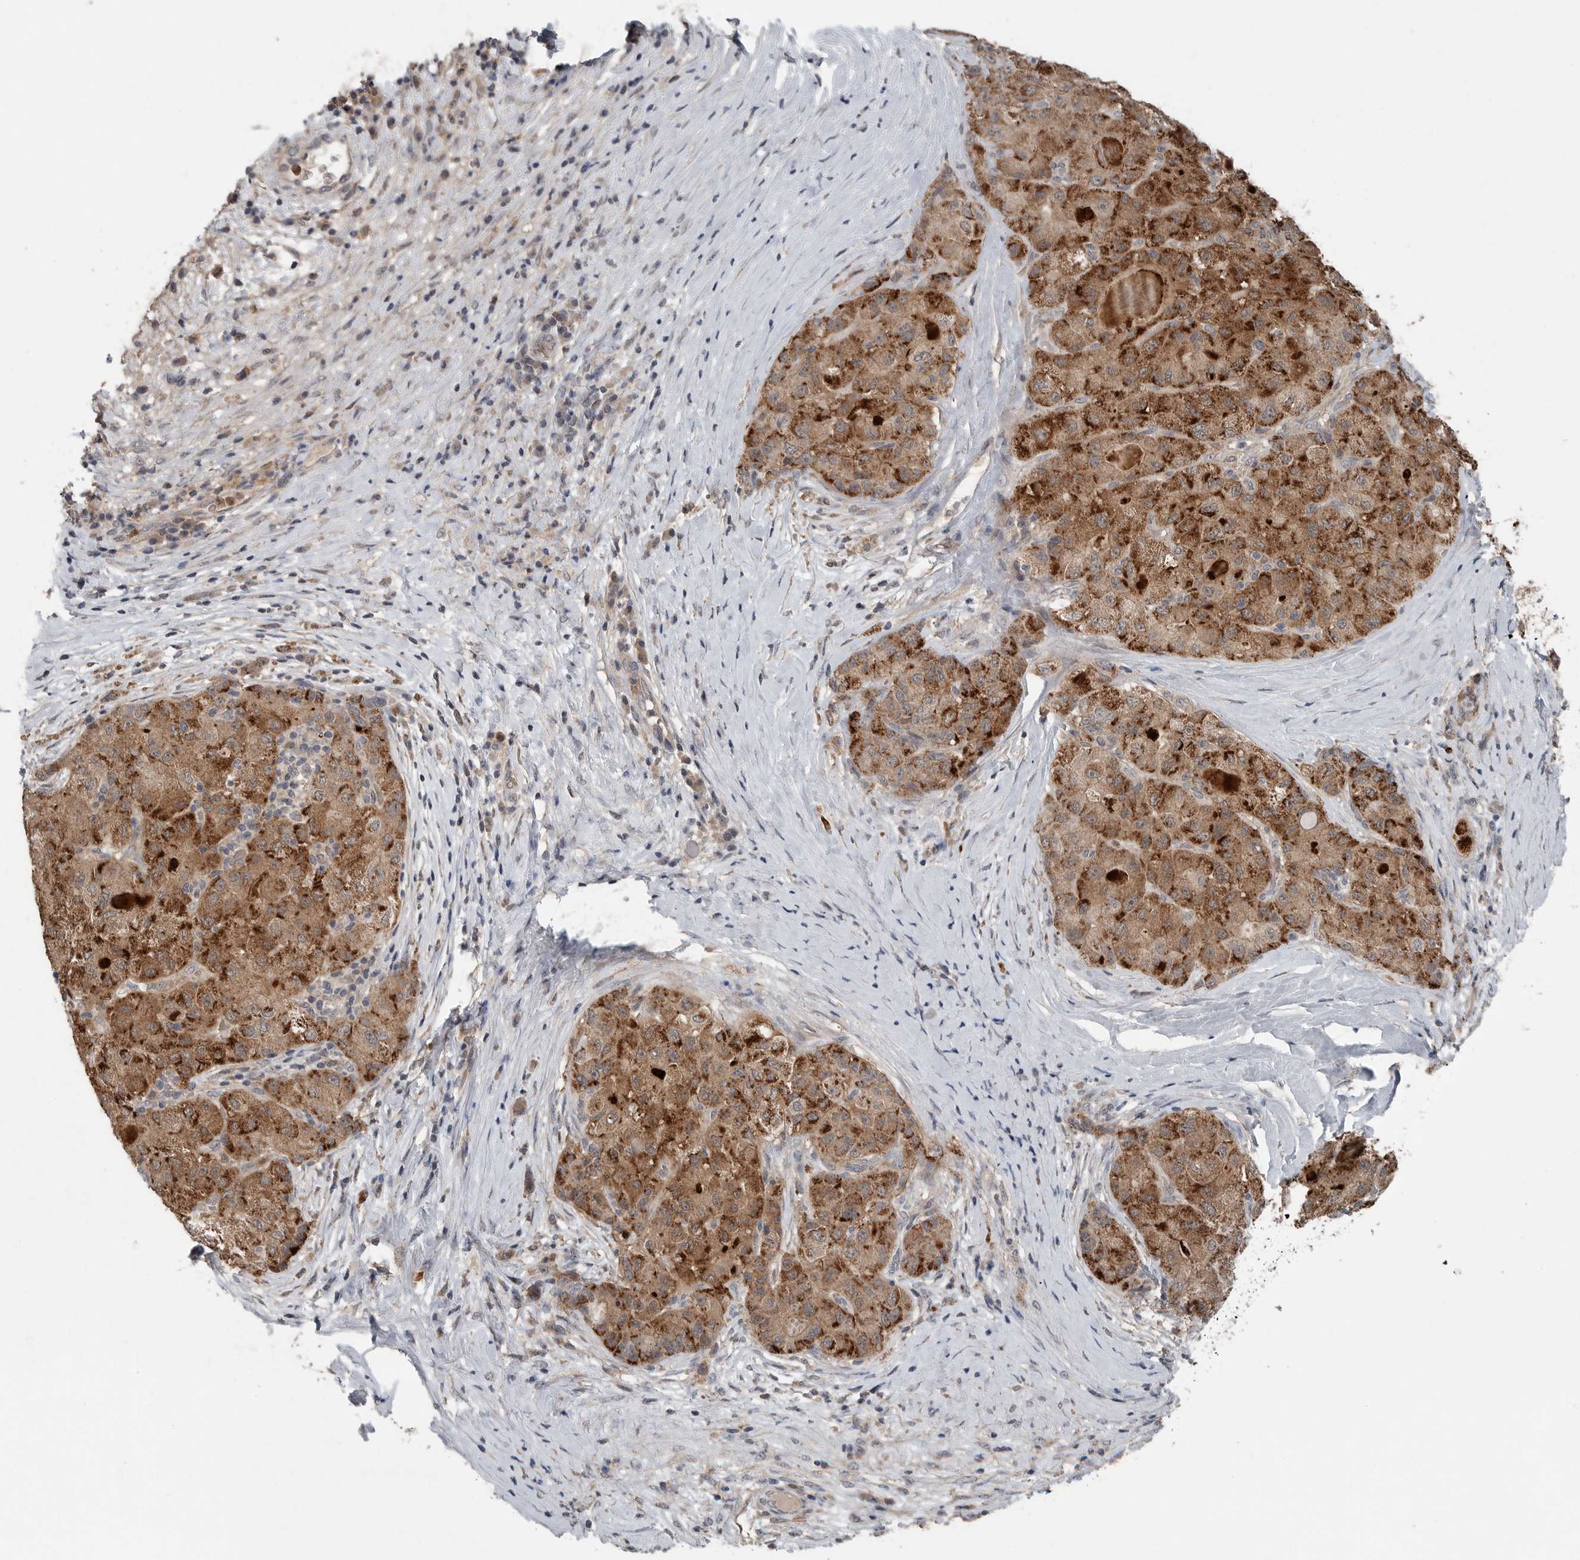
{"staining": {"intensity": "strong", "quantity": ">75%", "location": "cytoplasmic/membranous"}, "tissue": "liver cancer", "cell_type": "Tumor cells", "image_type": "cancer", "snomed": [{"axis": "morphology", "description": "Carcinoma, Hepatocellular, NOS"}, {"axis": "topography", "description": "Liver"}], "caption": "High-power microscopy captured an immunohistochemistry (IHC) histopathology image of liver cancer (hepatocellular carcinoma), revealing strong cytoplasmic/membranous positivity in approximately >75% of tumor cells.", "gene": "SCP2", "patient": {"sex": "male", "age": 80}}